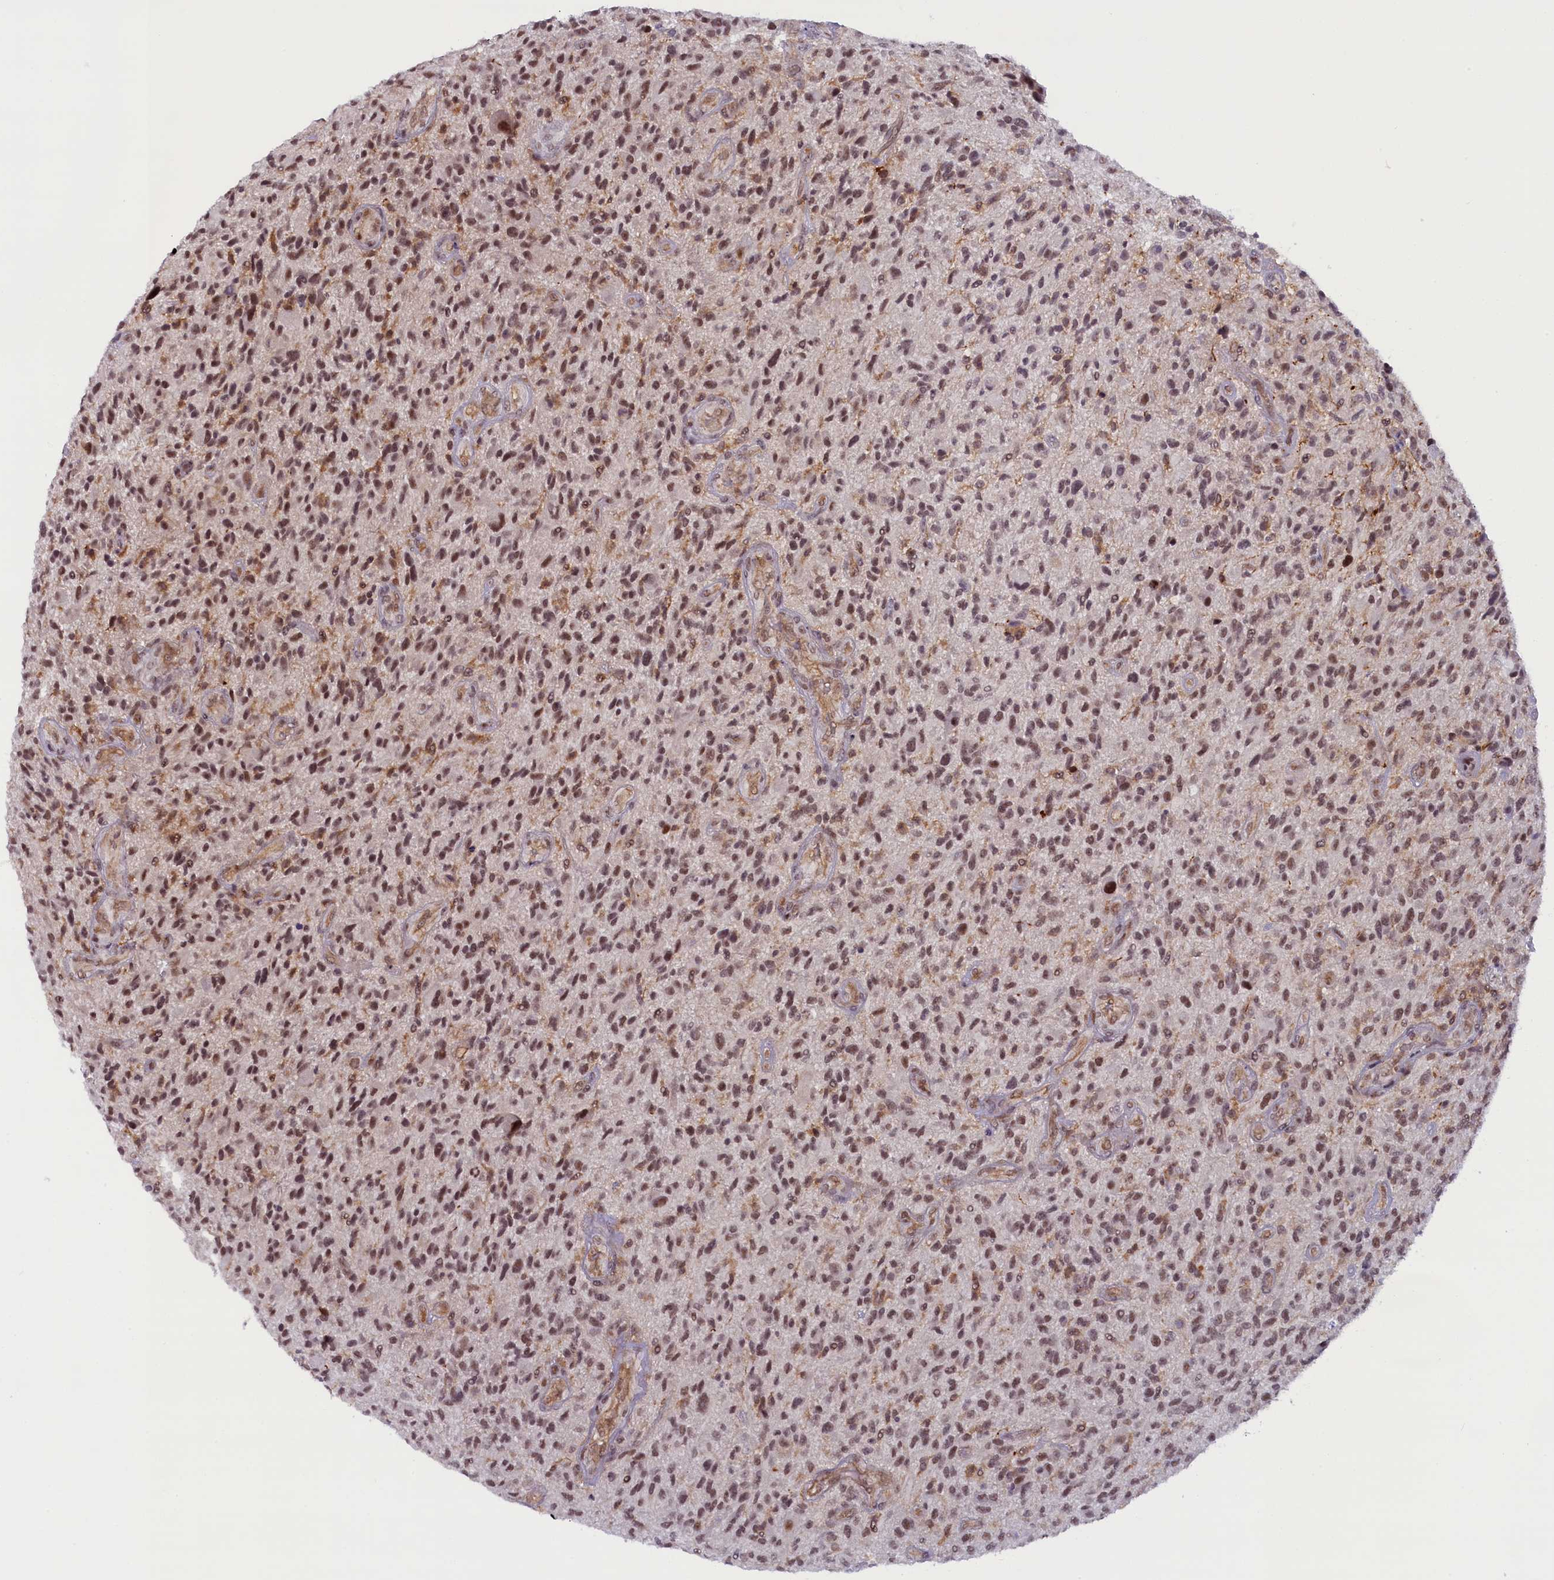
{"staining": {"intensity": "moderate", "quantity": ">75%", "location": "nuclear"}, "tissue": "glioma", "cell_type": "Tumor cells", "image_type": "cancer", "snomed": [{"axis": "morphology", "description": "Glioma, malignant, High grade"}, {"axis": "topography", "description": "Brain"}], "caption": "Human malignant high-grade glioma stained with a protein marker displays moderate staining in tumor cells.", "gene": "FCHO1", "patient": {"sex": "male", "age": 47}}